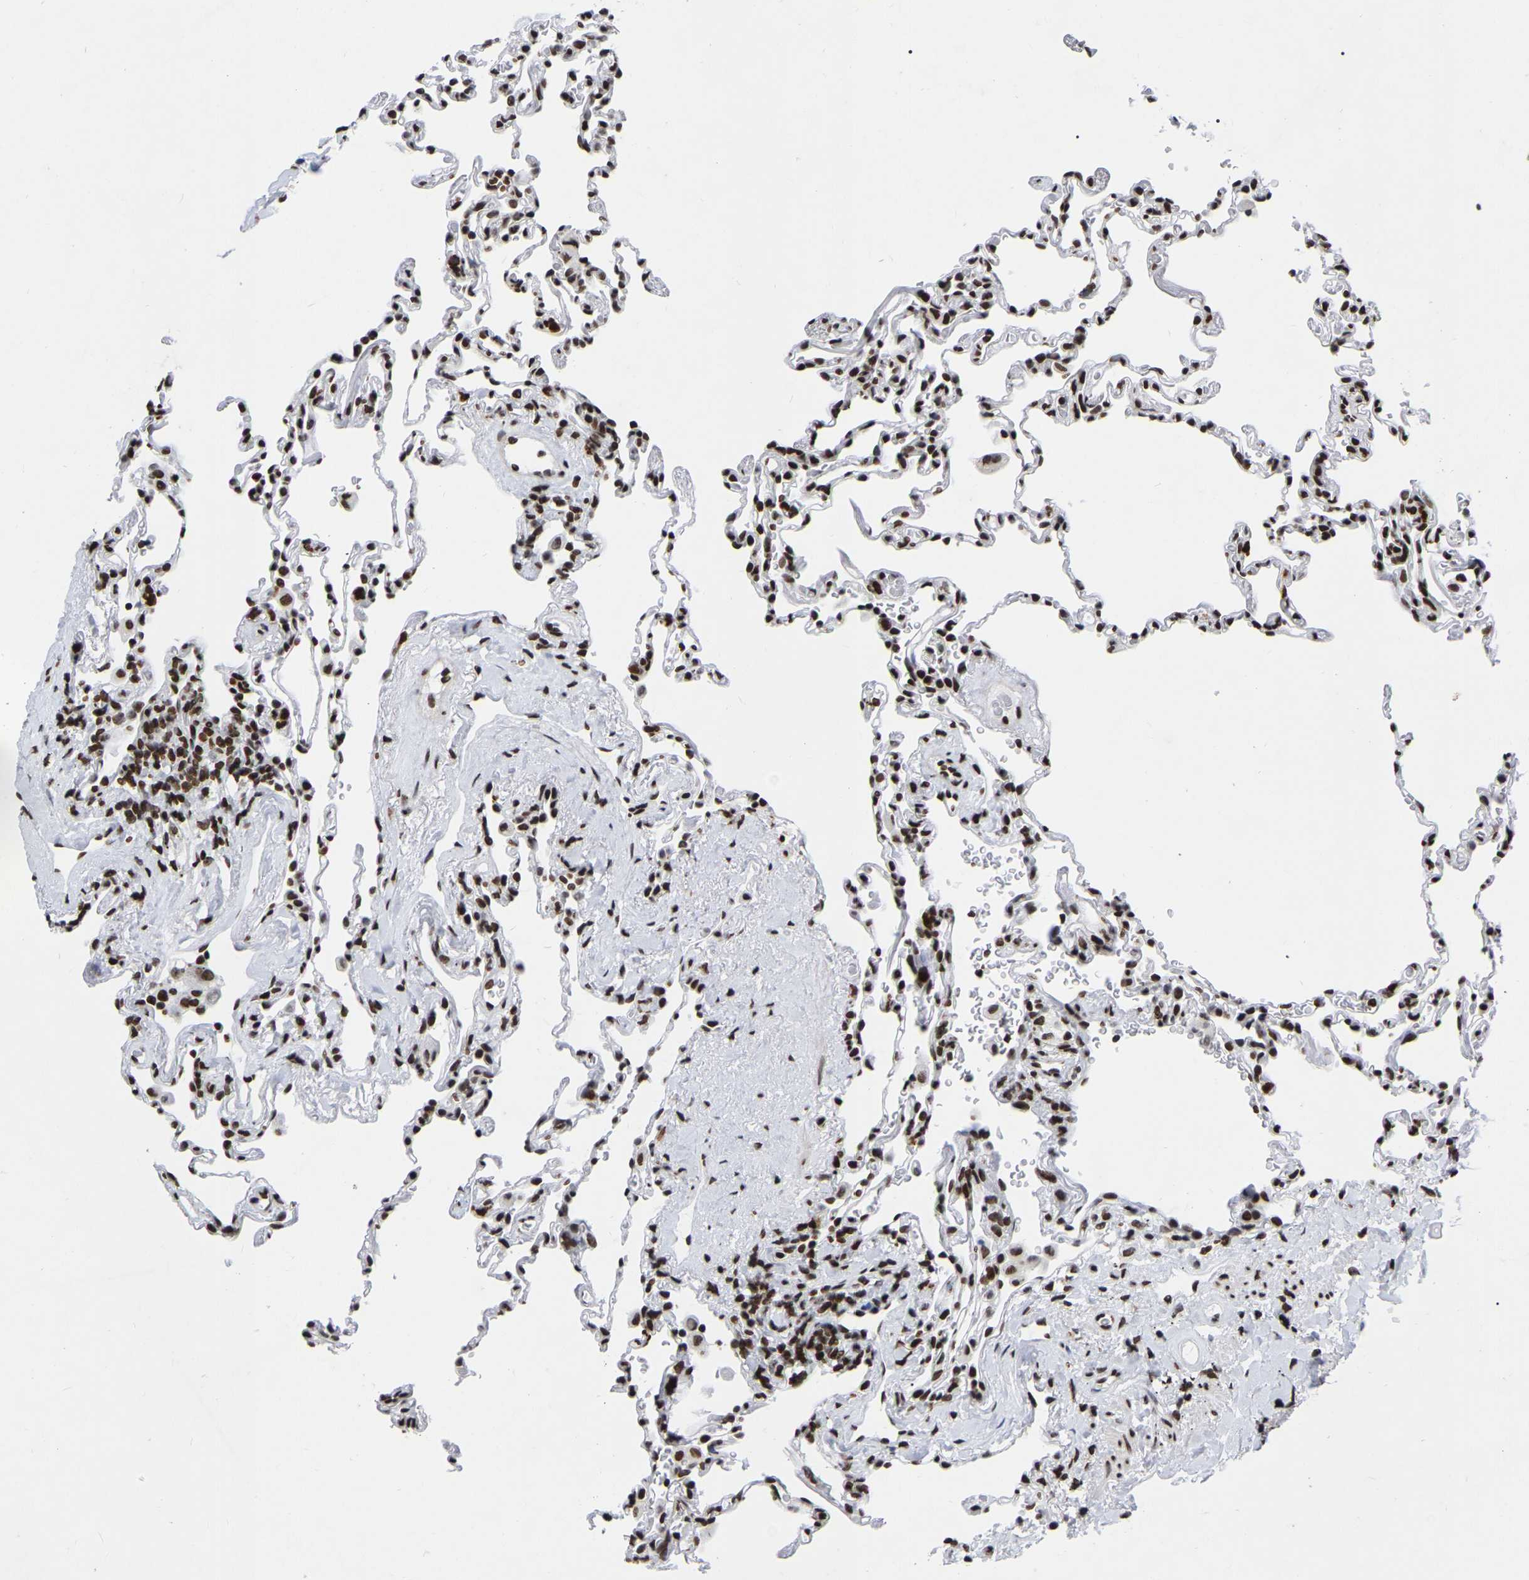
{"staining": {"intensity": "strong", "quantity": "25%-75%", "location": "nuclear"}, "tissue": "lung", "cell_type": "Alveolar cells", "image_type": "normal", "snomed": [{"axis": "morphology", "description": "Normal tissue, NOS"}, {"axis": "topography", "description": "Lung"}], "caption": "A brown stain labels strong nuclear positivity of a protein in alveolar cells of unremarkable human lung. Using DAB (brown) and hematoxylin (blue) stains, captured at high magnification using brightfield microscopy.", "gene": "PRCC", "patient": {"sex": "male", "age": 59}}